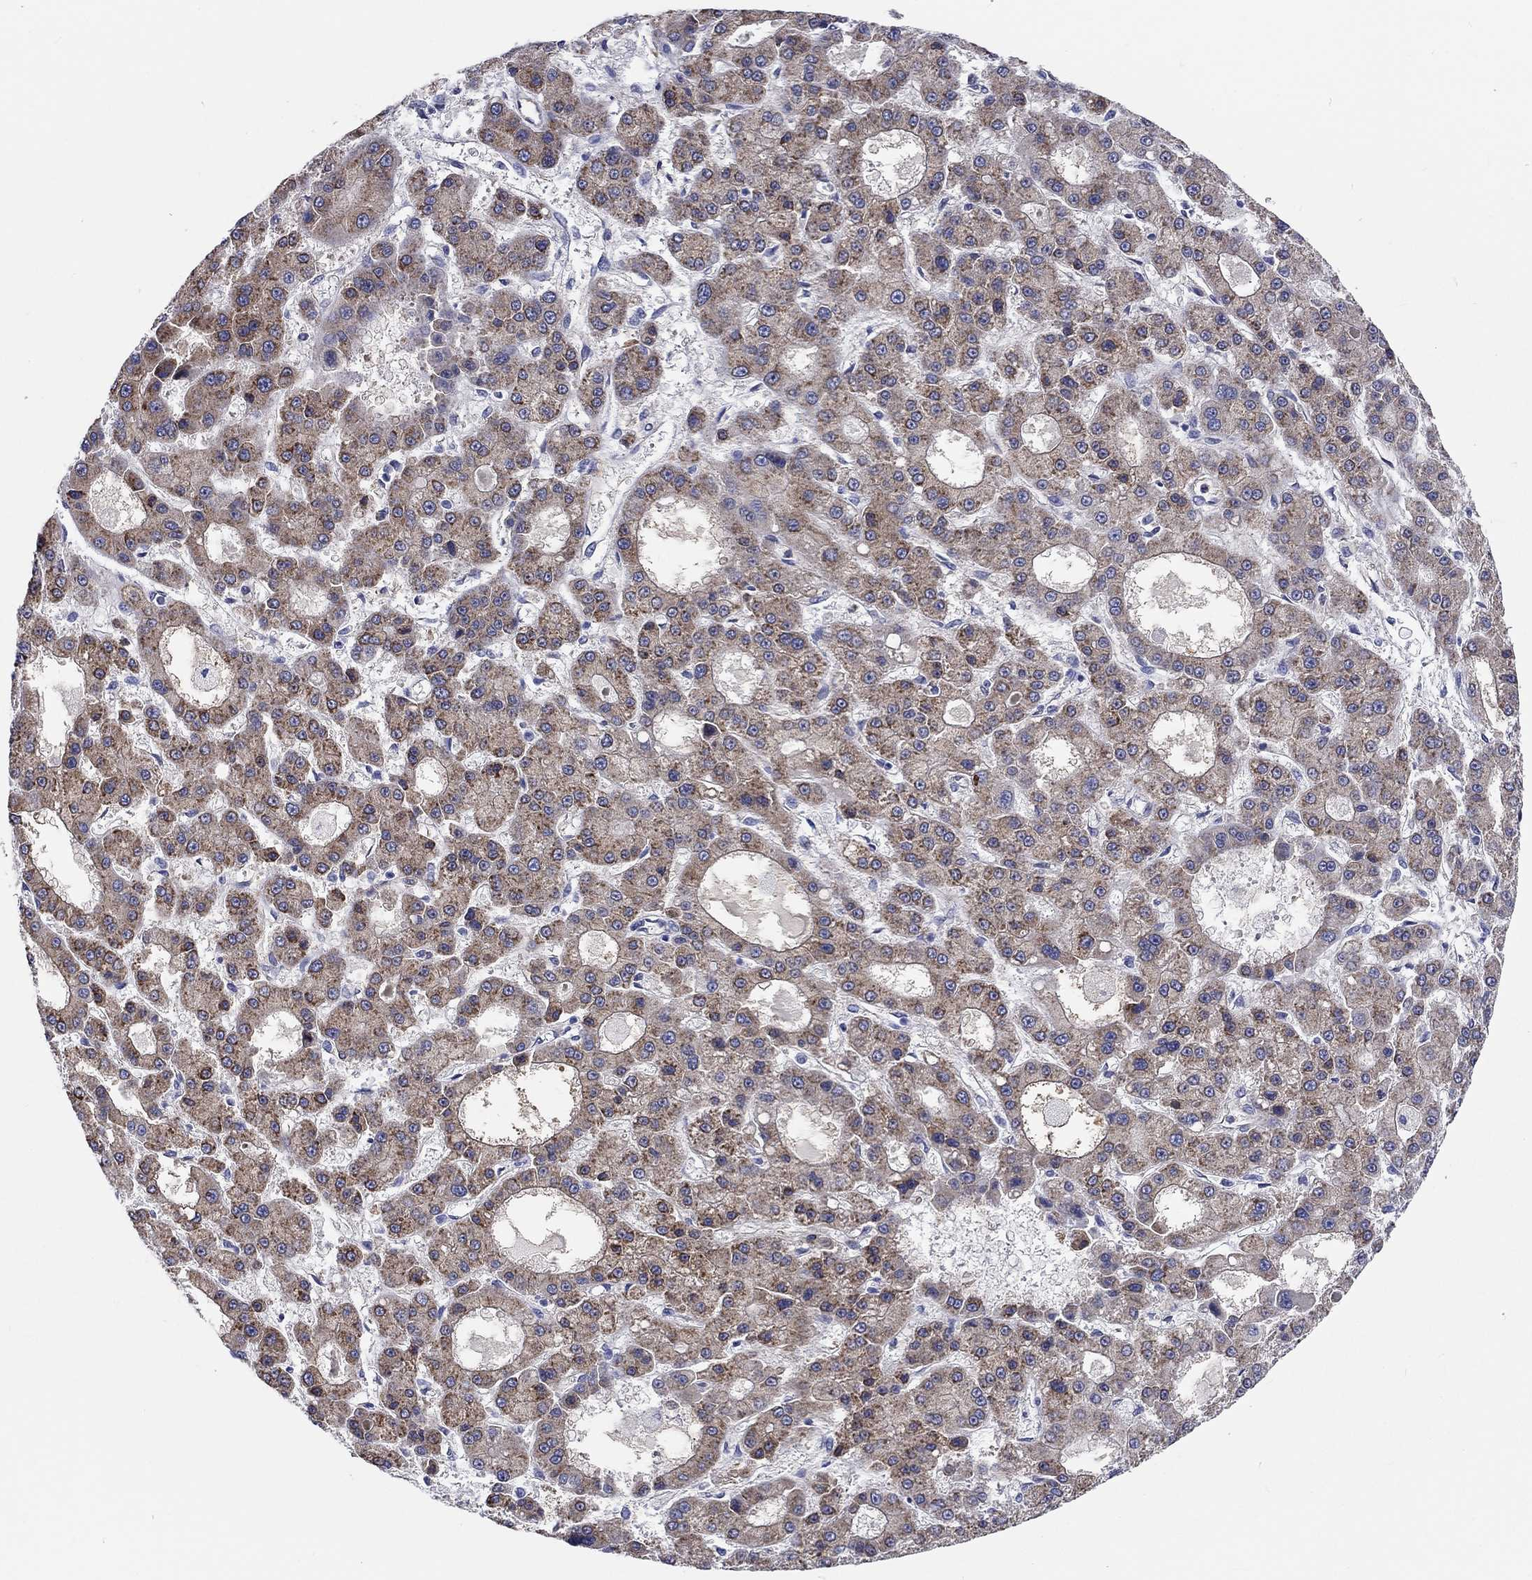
{"staining": {"intensity": "moderate", "quantity": "25%-75%", "location": "cytoplasmic/membranous"}, "tissue": "liver cancer", "cell_type": "Tumor cells", "image_type": "cancer", "snomed": [{"axis": "morphology", "description": "Carcinoma, Hepatocellular, NOS"}, {"axis": "topography", "description": "Liver"}], "caption": "Brown immunohistochemical staining in liver hepatocellular carcinoma exhibits moderate cytoplasmic/membranous positivity in approximately 25%-75% of tumor cells.", "gene": "CDY2B", "patient": {"sex": "male", "age": 70}}